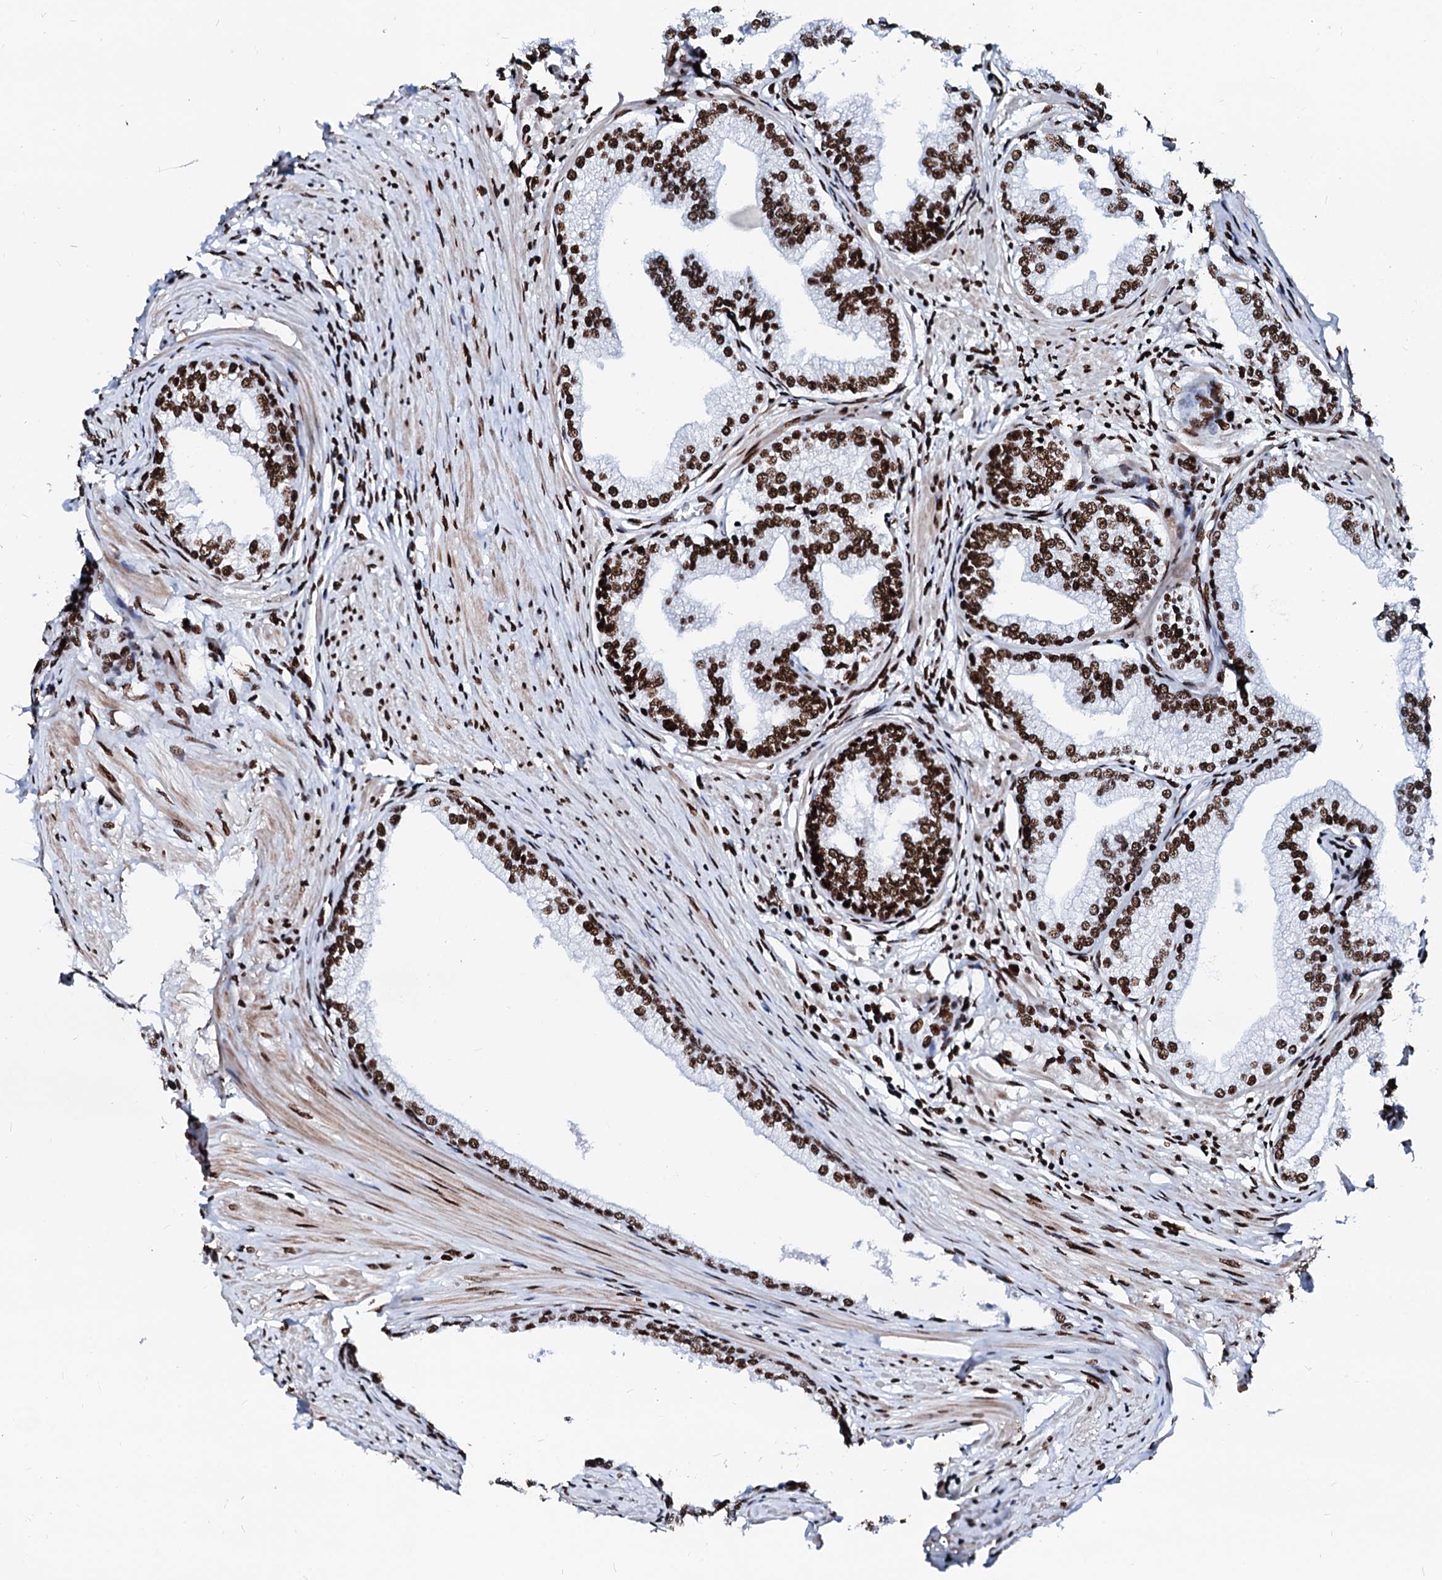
{"staining": {"intensity": "strong", "quantity": ">75%", "location": "nuclear"}, "tissue": "prostate", "cell_type": "Glandular cells", "image_type": "normal", "snomed": [{"axis": "morphology", "description": "Normal tissue, NOS"}, {"axis": "morphology", "description": "Urothelial carcinoma, Low grade"}, {"axis": "topography", "description": "Urinary bladder"}, {"axis": "topography", "description": "Prostate"}], "caption": "Immunohistochemical staining of normal human prostate demonstrates high levels of strong nuclear staining in about >75% of glandular cells.", "gene": "RALY", "patient": {"sex": "male", "age": 60}}